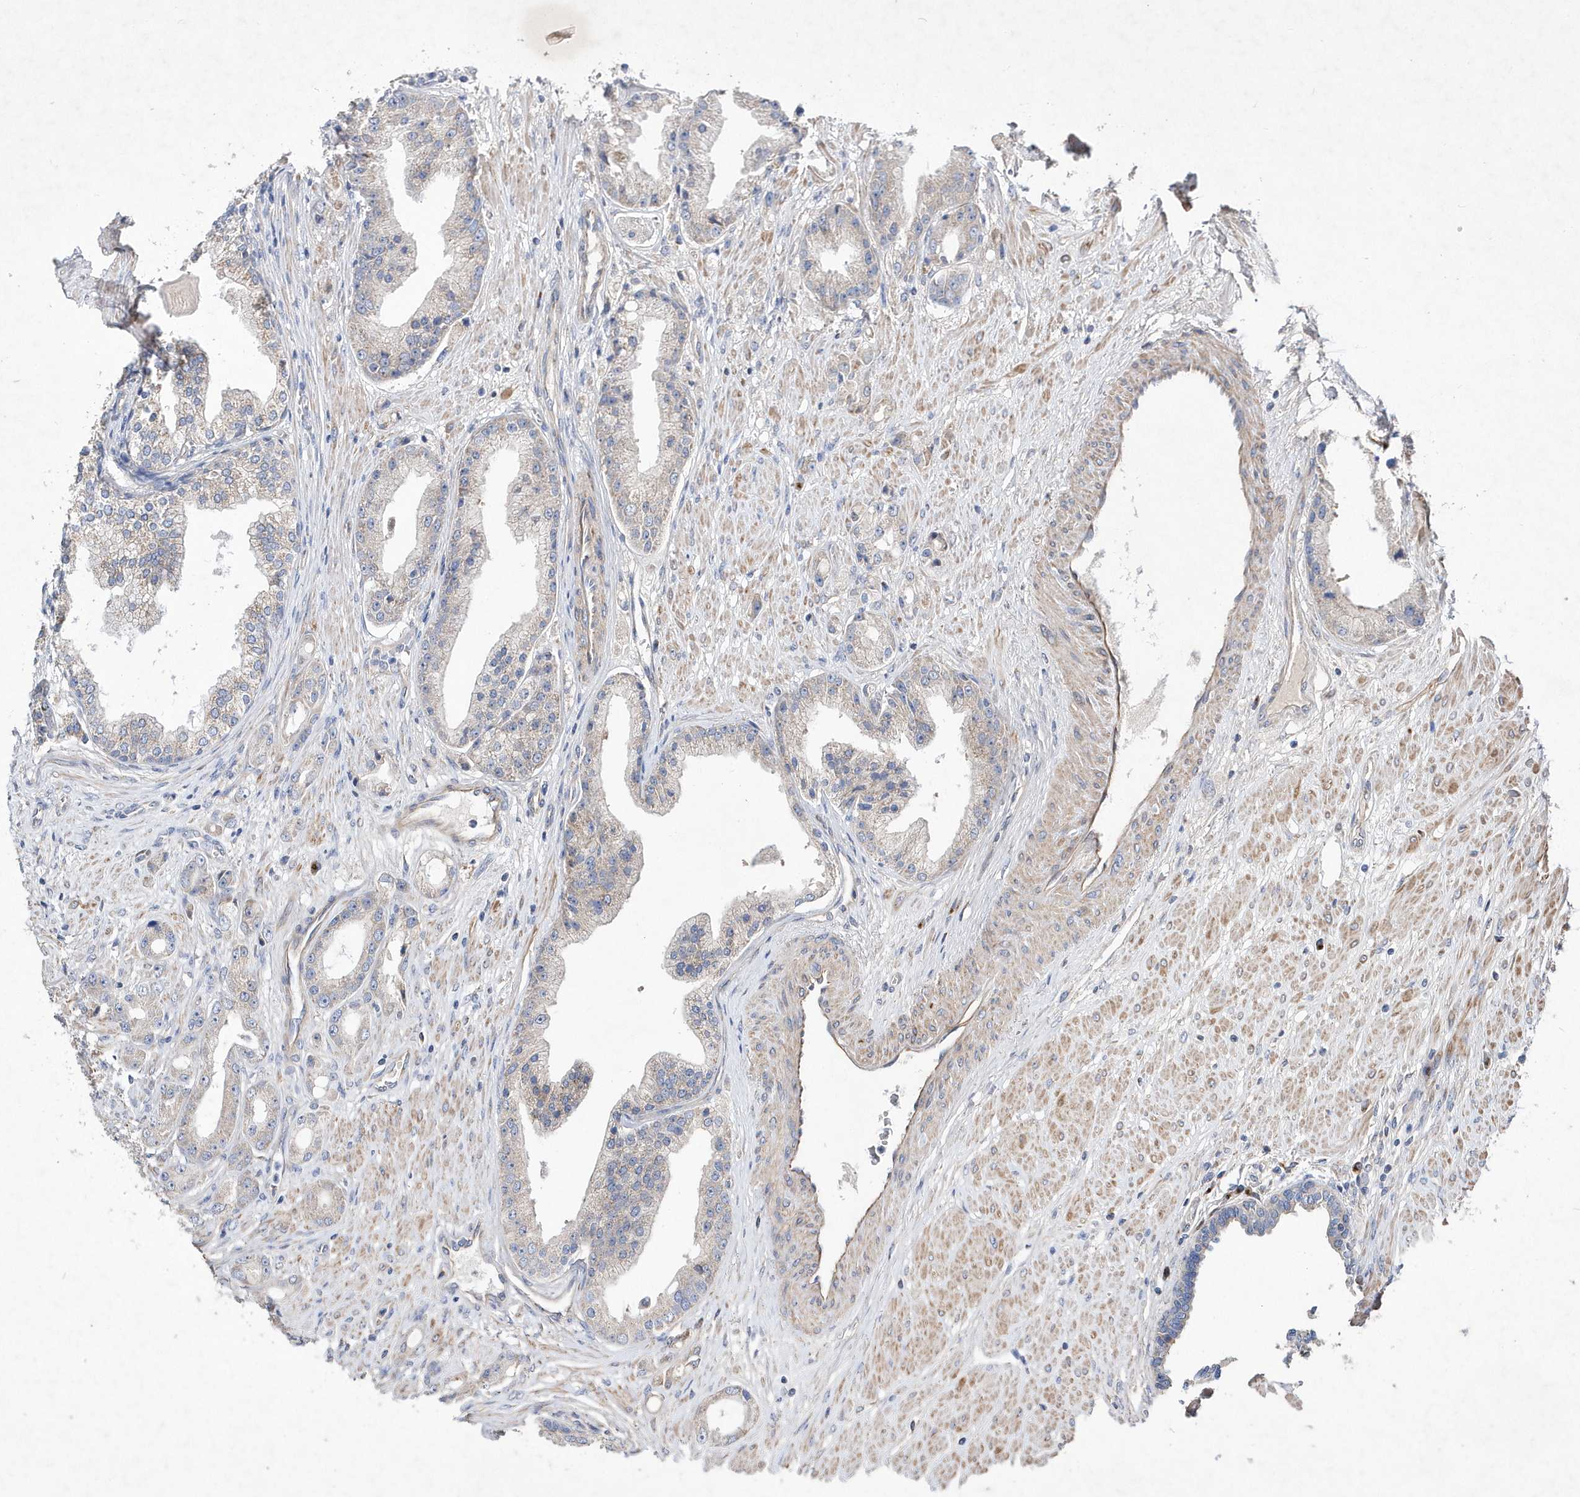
{"staining": {"intensity": "moderate", "quantity": "<25%", "location": "cytoplasmic/membranous"}, "tissue": "prostate cancer", "cell_type": "Tumor cells", "image_type": "cancer", "snomed": [{"axis": "morphology", "description": "Adenocarcinoma, Low grade"}, {"axis": "topography", "description": "Prostate"}], "caption": "A brown stain highlights moderate cytoplasmic/membranous expression of a protein in human prostate cancer (low-grade adenocarcinoma) tumor cells.", "gene": "METTL8", "patient": {"sex": "male", "age": 67}}